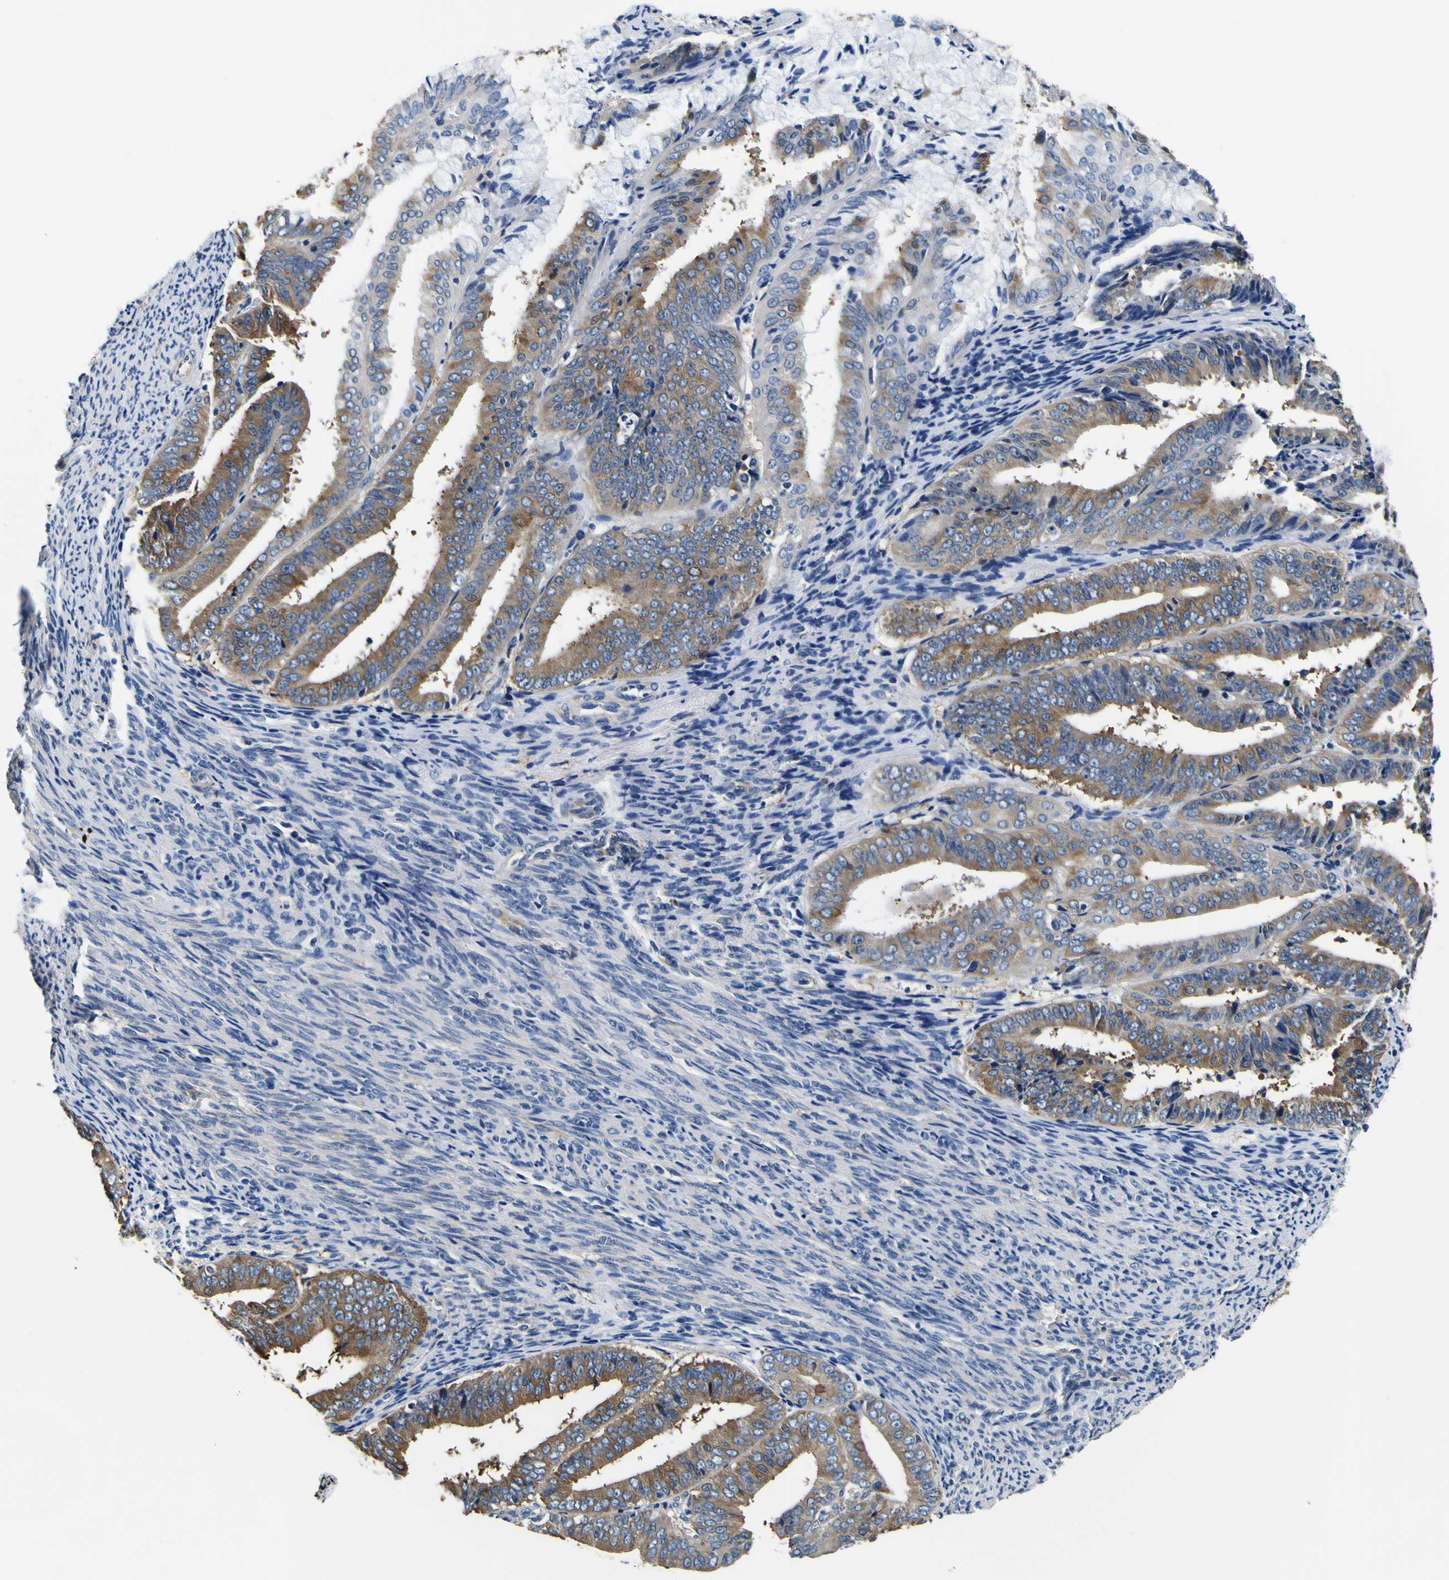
{"staining": {"intensity": "moderate", "quantity": ">75%", "location": "cytoplasmic/membranous"}, "tissue": "endometrial cancer", "cell_type": "Tumor cells", "image_type": "cancer", "snomed": [{"axis": "morphology", "description": "Adenocarcinoma, NOS"}, {"axis": "topography", "description": "Endometrium"}], "caption": "Brown immunohistochemical staining in endometrial cancer exhibits moderate cytoplasmic/membranous expression in approximately >75% of tumor cells.", "gene": "TUBA1B", "patient": {"sex": "female", "age": 63}}